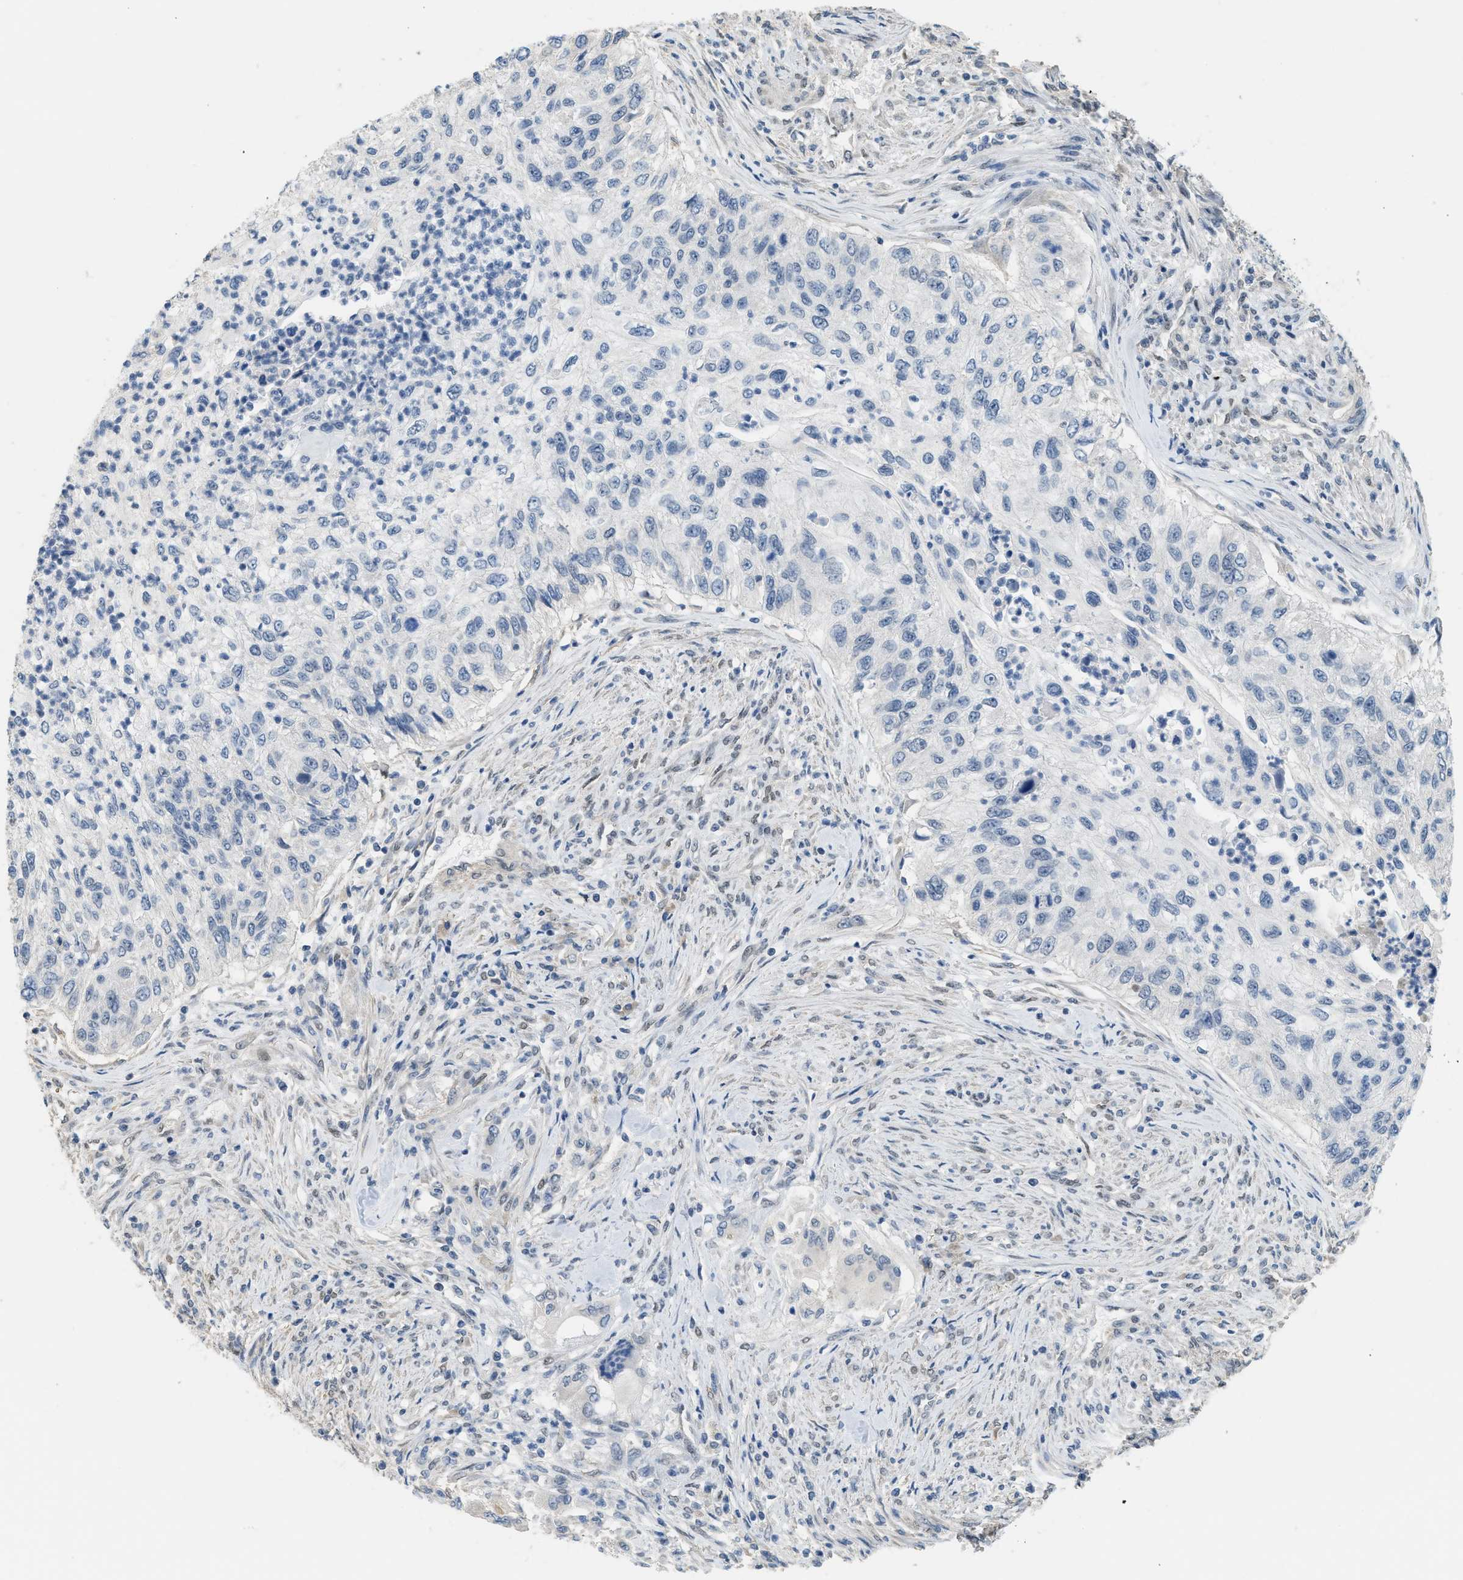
{"staining": {"intensity": "negative", "quantity": "none", "location": "none"}, "tissue": "urothelial cancer", "cell_type": "Tumor cells", "image_type": "cancer", "snomed": [{"axis": "morphology", "description": "Urothelial carcinoma, High grade"}, {"axis": "topography", "description": "Urinary bladder"}], "caption": "Immunohistochemical staining of urothelial cancer exhibits no significant staining in tumor cells.", "gene": "ZBTB20", "patient": {"sex": "female", "age": 60}}